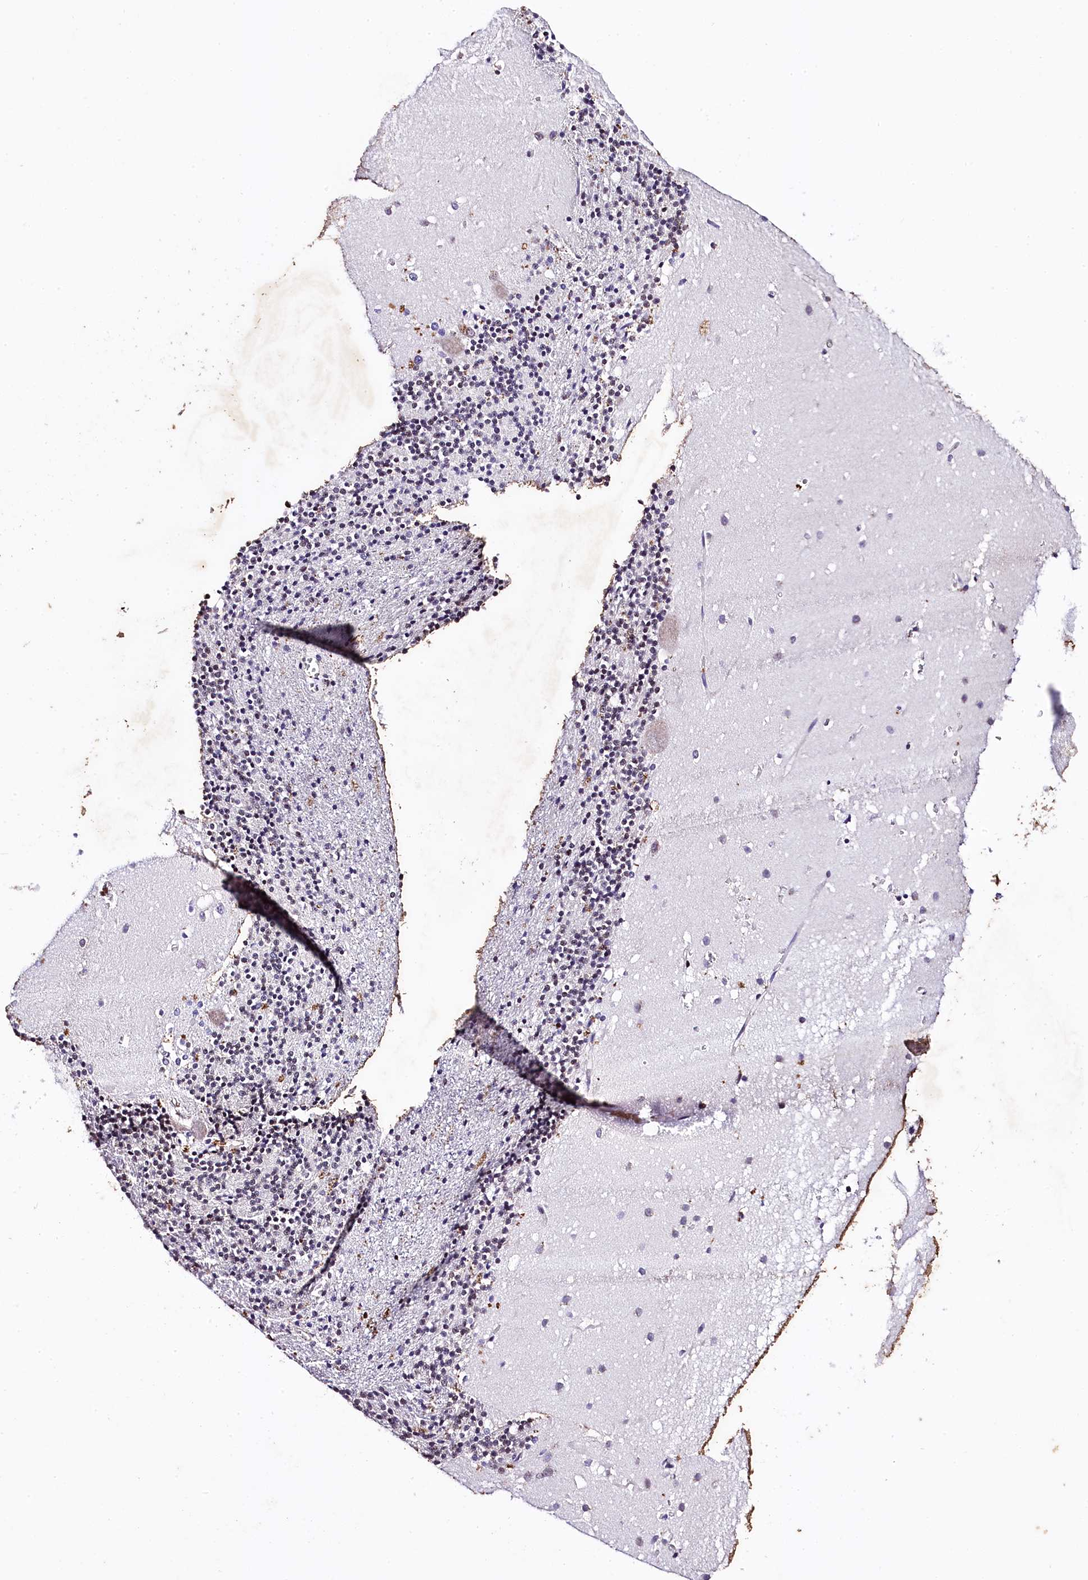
{"staining": {"intensity": "moderate", "quantity": "<25%", "location": "nuclear"}, "tissue": "cerebellum", "cell_type": "Cells in granular layer", "image_type": "normal", "snomed": [{"axis": "morphology", "description": "Normal tissue, NOS"}, {"axis": "topography", "description": "Cerebellum"}], "caption": "Immunohistochemistry (IHC) (DAB (3,3'-diaminobenzidine)) staining of benign cerebellum exhibits moderate nuclear protein positivity in approximately <25% of cells in granular layer. (brown staining indicates protein expression, while blue staining denotes nuclei).", "gene": "SAMD10", "patient": {"sex": "male", "age": 54}}